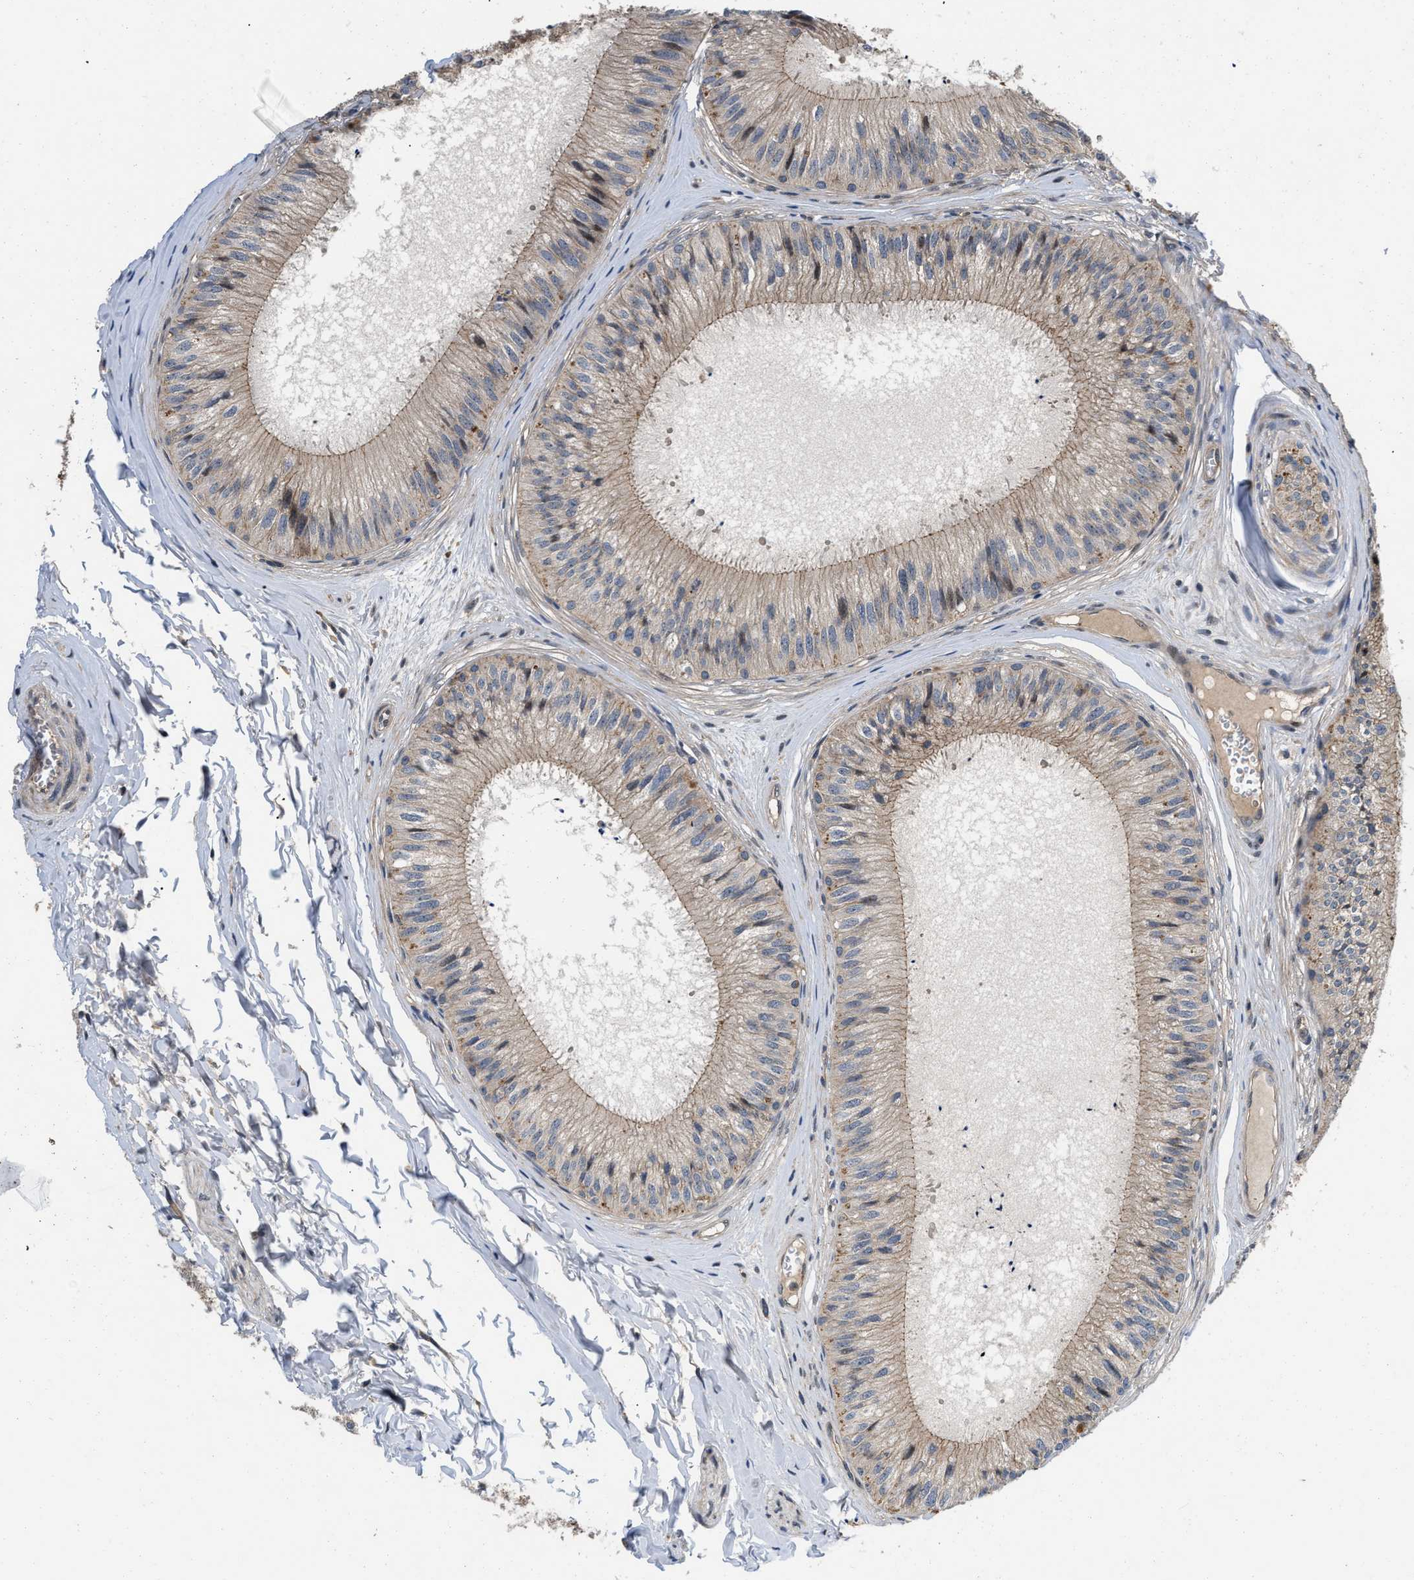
{"staining": {"intensity": "weak", "quantity": ">75%", "location": "cytoplasmic/membranous"}, "tissue": "epididymis", "cell_type": "Glandular cells", "image_type": "normal", "snomed": [{"axis": "morphology", "description": "Normal tissue, NOS"}, {"axis": "topography", "description": "Epididymis"}], "caption": "Glandular cells exhibit low levels of weak cytoplasmic/membranous positivity in about >75% of cells in unremarkable human epididymis. (DAB (3,3'-diaminobenzidine) IHC, brown staining for protein, blue staining for nuclei).", "gene": "PRDM14", "patient": {"sex": "male", "age": 31}}